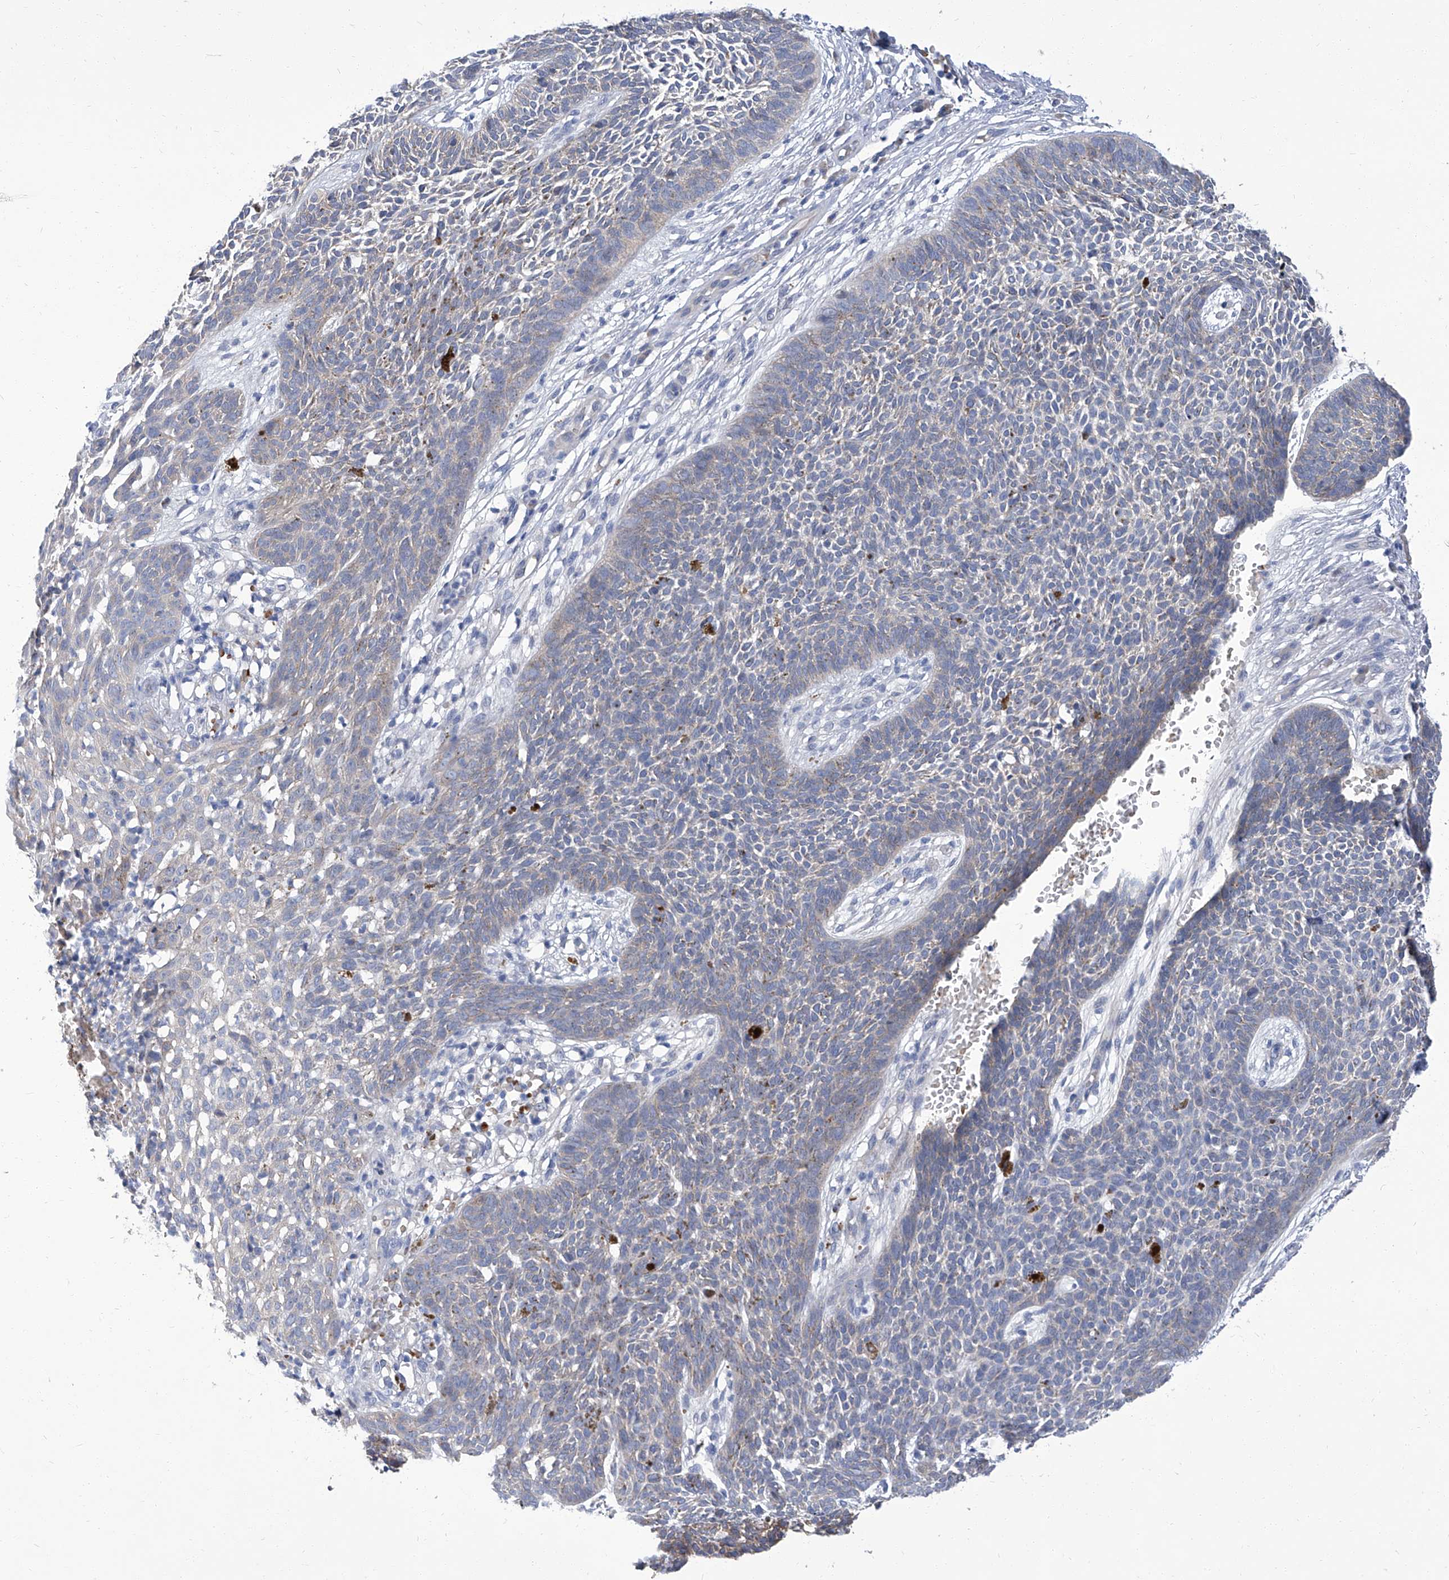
{"staining": {"intensity": "weak", "quantity": "<25%", "location": "cytoplasmic/membranous"}, "tissue": "skin cancer", "cell_type": "Tumor cells", "image_type": "cancer", "snomed": [{"axis": "morphology", "description": "Basal cell carcinoma"}, {"axis": "topography", "description": "Skin"}], "caption": "Human skin cancer stained for a protein using IHC shows no staining in tumor cells.", "gene": "PARD3", "patient": {"sex": "female", "age": 84}}